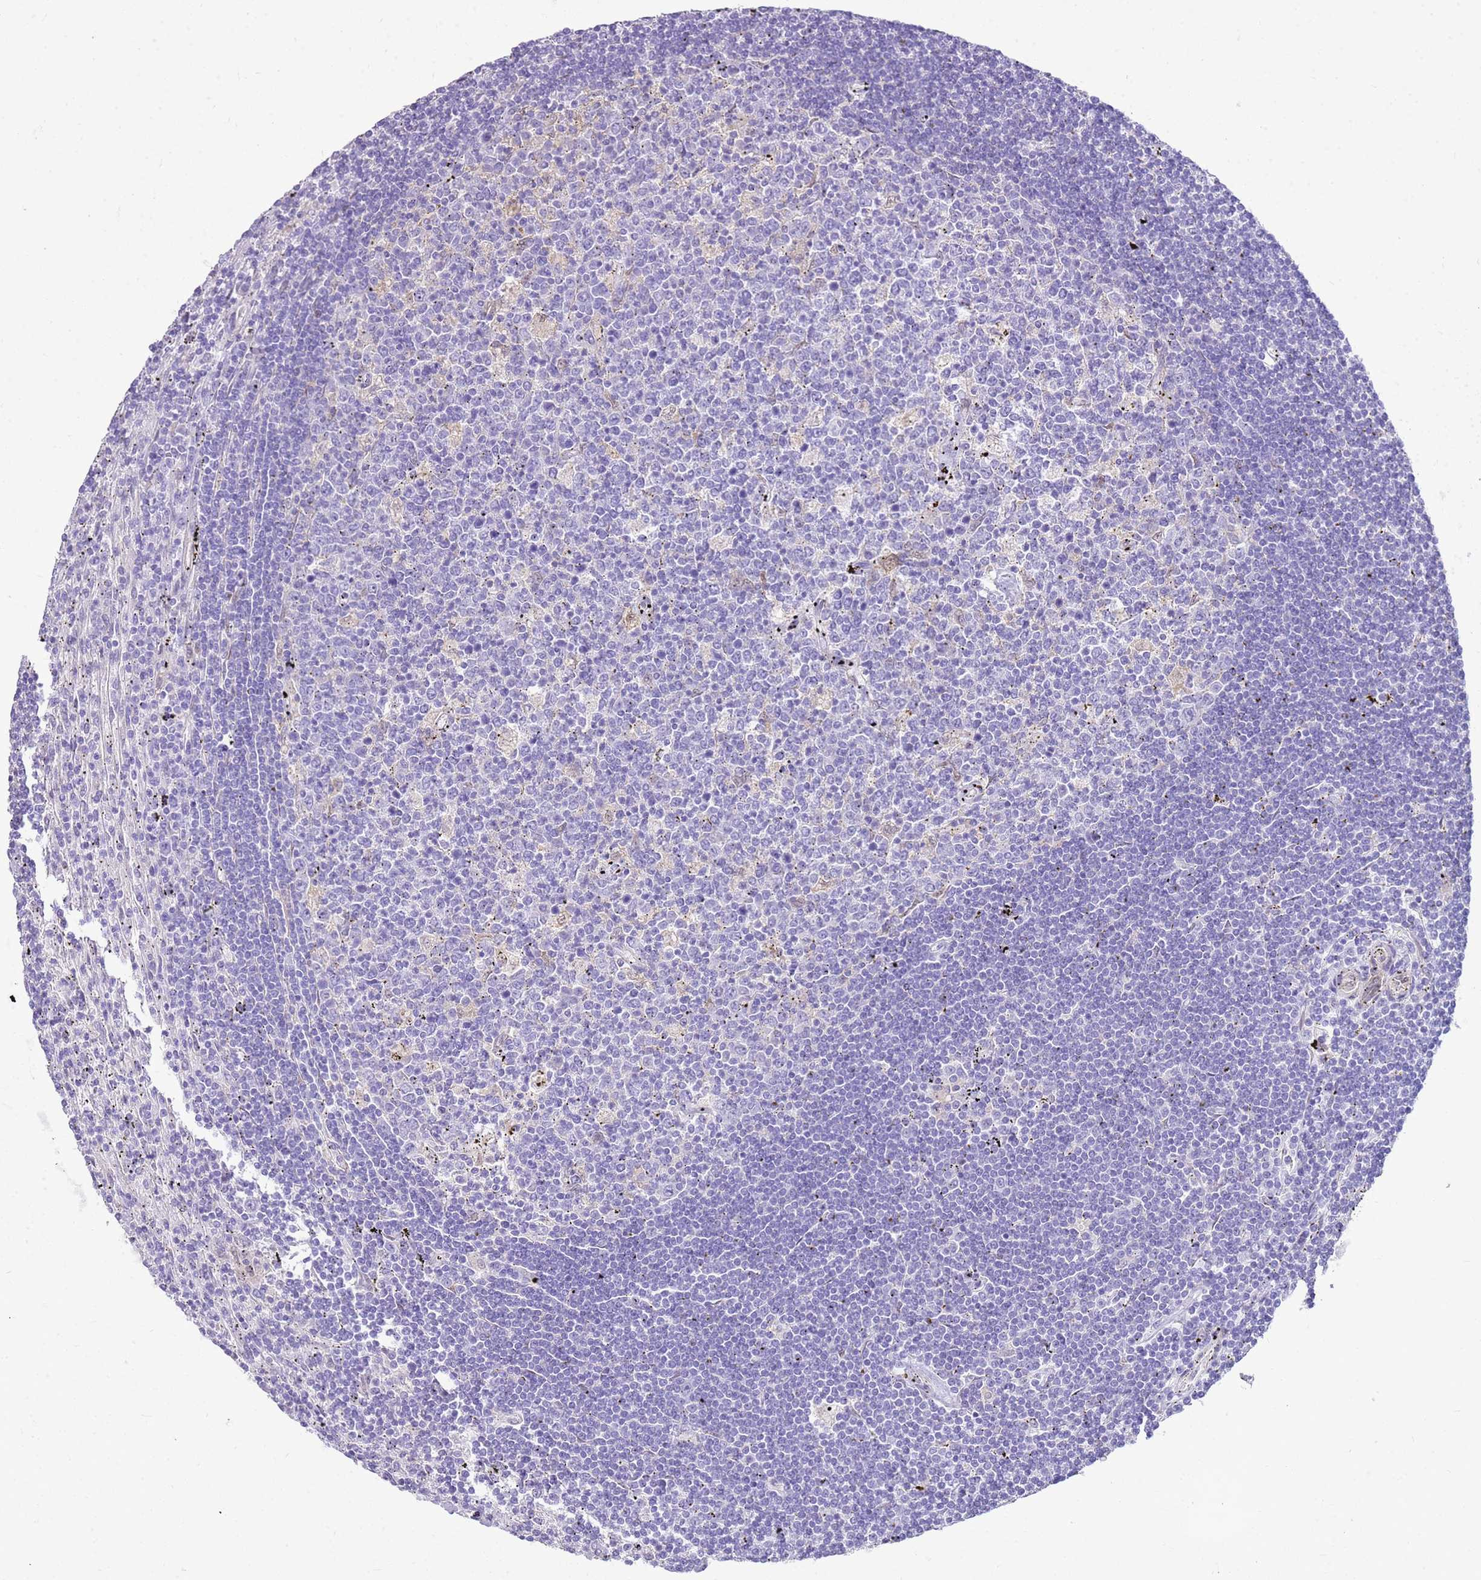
{"staining": {"intensity": "negative", "quantity": "none", "location": "none"}, "tissue": "lymphoma", "cell_type": "Tumor cells", "image_type": "cancer", "snomed": [{"axis": "morphology", "description": "Malignant lymphoma, non-Hodgkin's type, Low grade"}, {"axis": "topography", "description": "Spleen"}], "caption": "Tumor cells show no significant protein staining in lymphoma. Brightfield microscopy of IHC stained with DAB (3,3'-diaminobenzidine) (brown) and hematoxylin (blue), captured at high magnification.", "gene": "HSPB1", "patient": {"sex": "male", "age": 76}}